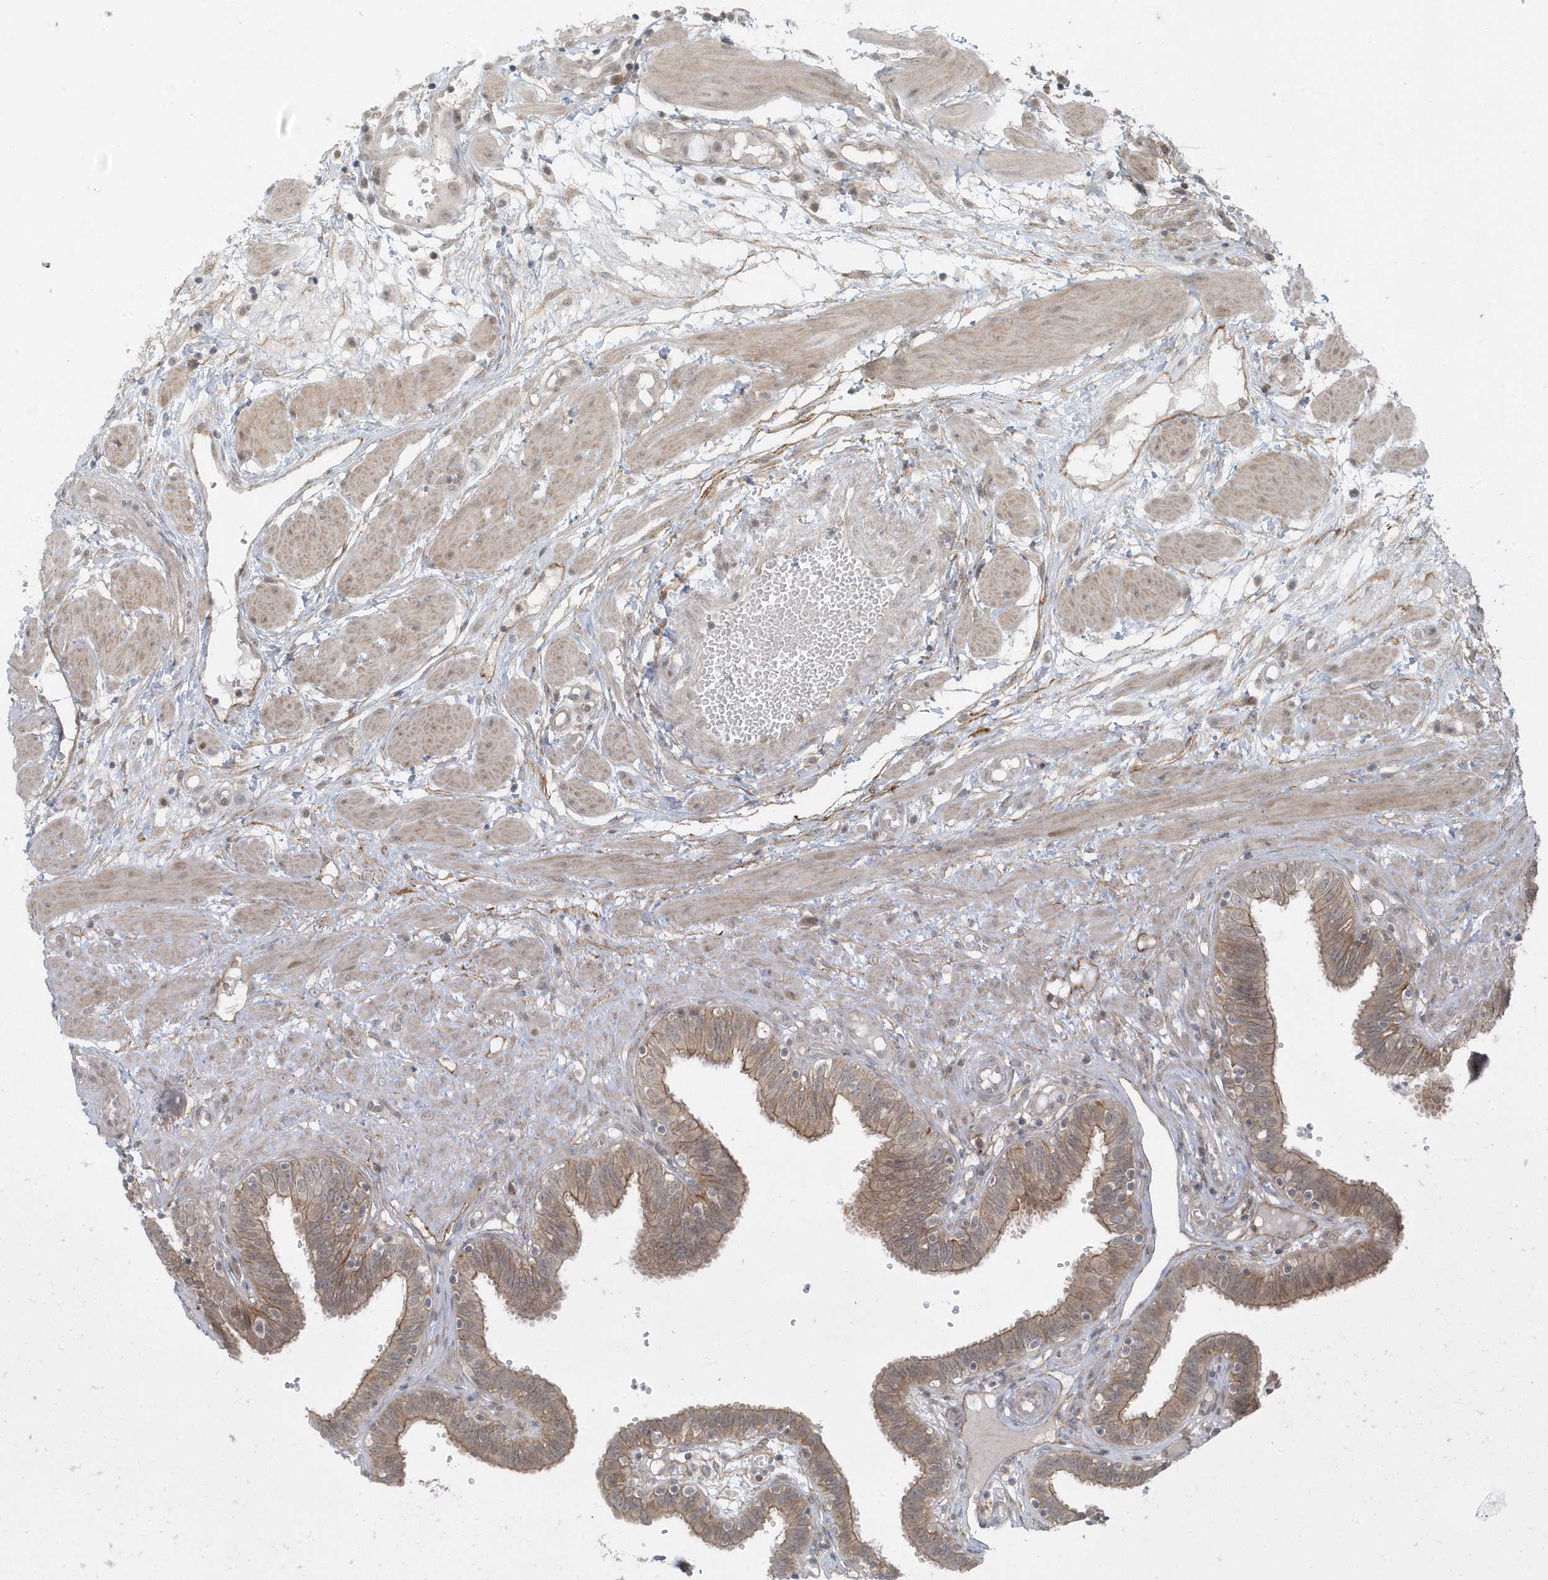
{"staining": {"intensity": "moderate", "quantity": ">75%", "location": "cytoplasmic/membranous"}, "tissue": "fallopian tube", "cell_type": "Glandular cells", "image_type": "normal", "snomed": [{"axis": "morphology", "description": "Normal tissue, NOS"}, {"axis": "topography", "description": "Fallopian tube"}, {"axis": "topography", "description": "Placenta"}], "caption": "DAB immunohistochemical staining of benign fallopian tube displays moderate cytoplasmic/membranous protein expression in about >75% of glandular cells. (brown staining indicates protein expression, while blue staining denotes nuclei).", "gene": "PARD3B", "patient": {"sex": "female", "age": 32}}